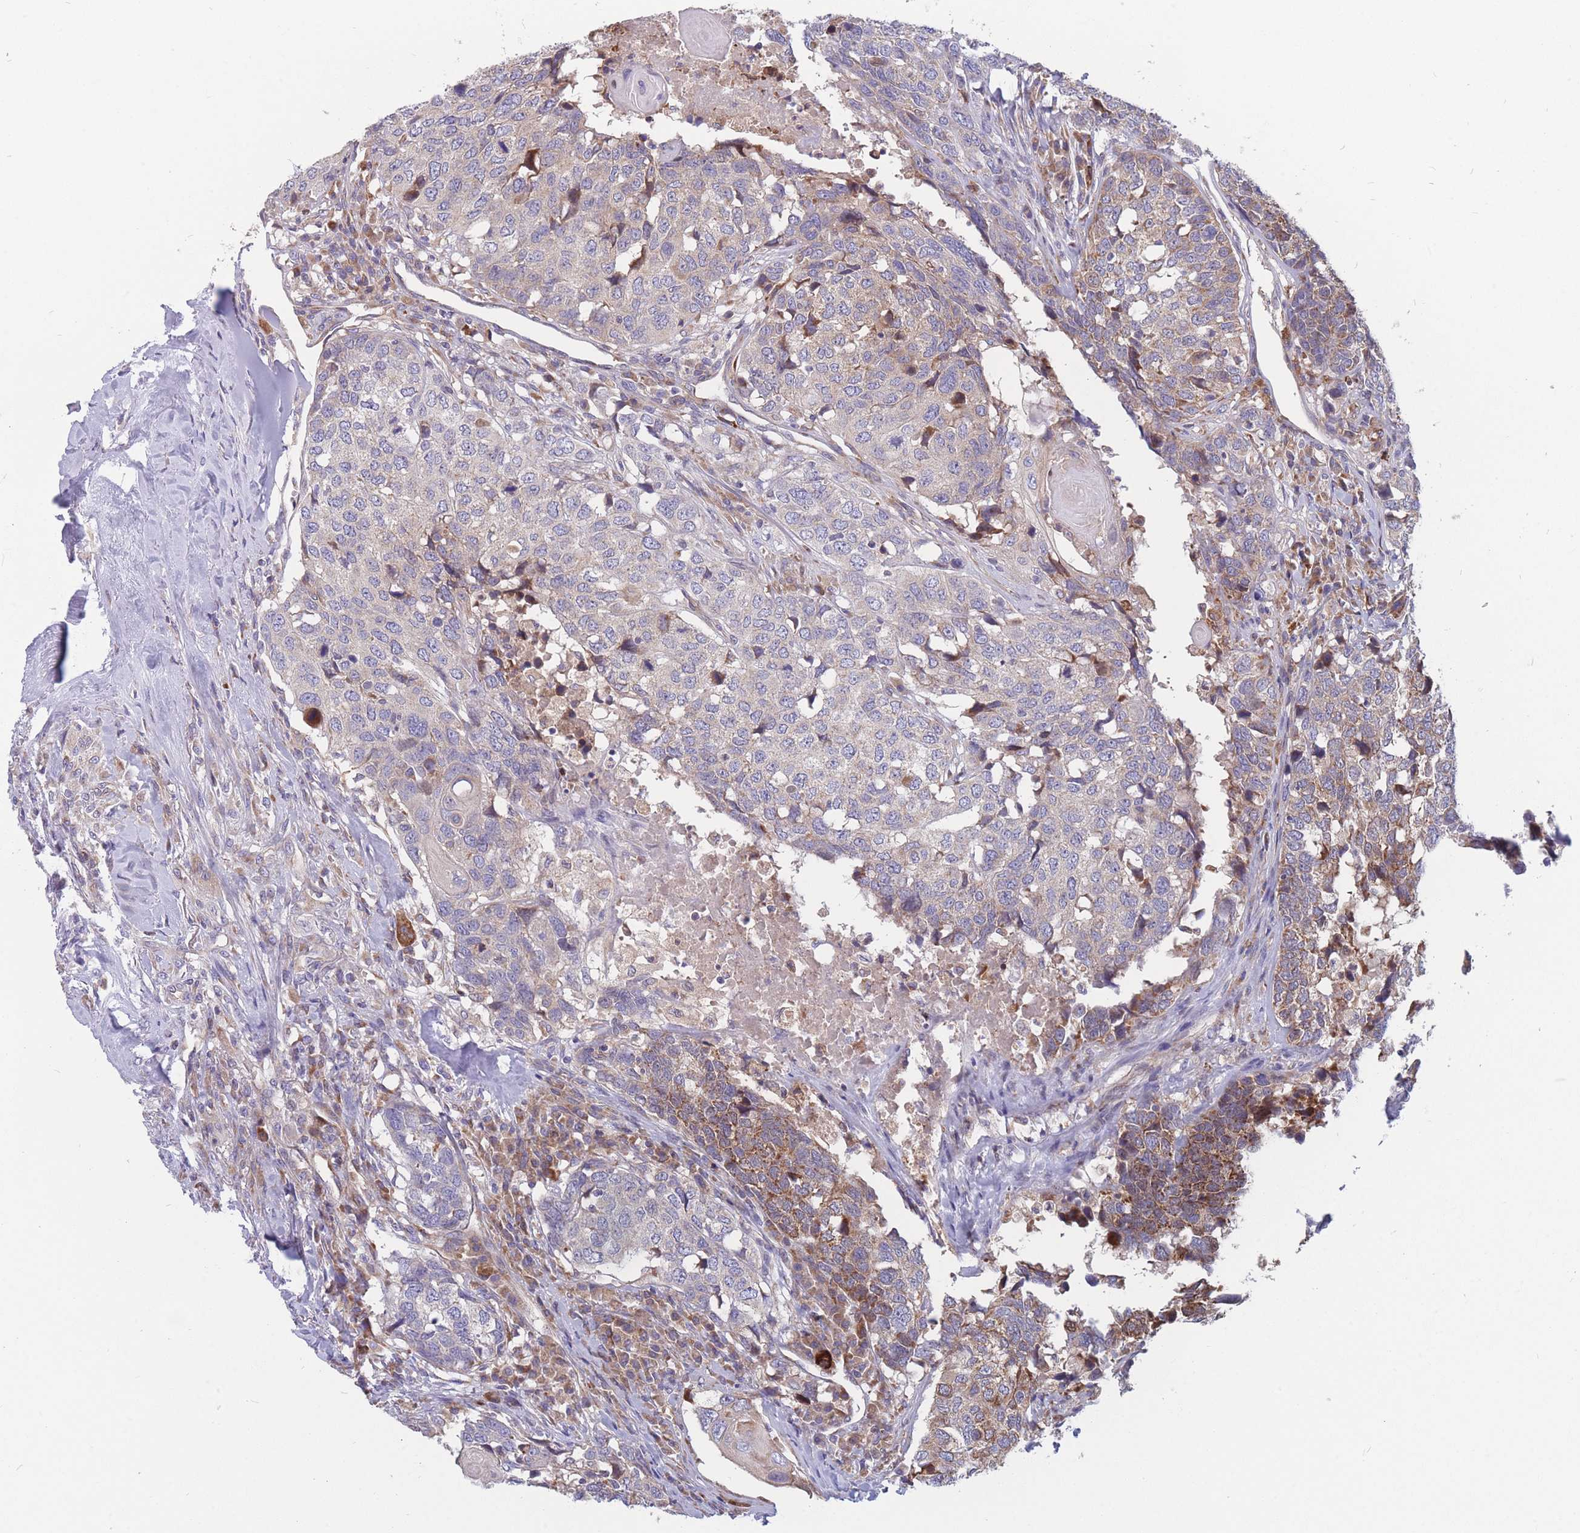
{"staining": {"intensity": "negative", "quantity": "none", "location": "none"}, "tissue": "head and neck cancer", "cell_type": "Tumor cells", "image_type": "cancer", "snomed": [{"axis": "morphology", "description": "Squamous cell carcinoma, NOS"}, {"axis": "topography", "description": "Head-Neck"}], "caption": "IHC of head and neck cancer demonstrates no staining in tumor cells.", "gene": "TMEM131L", "patient": {"sex": "male", "age": 66}}